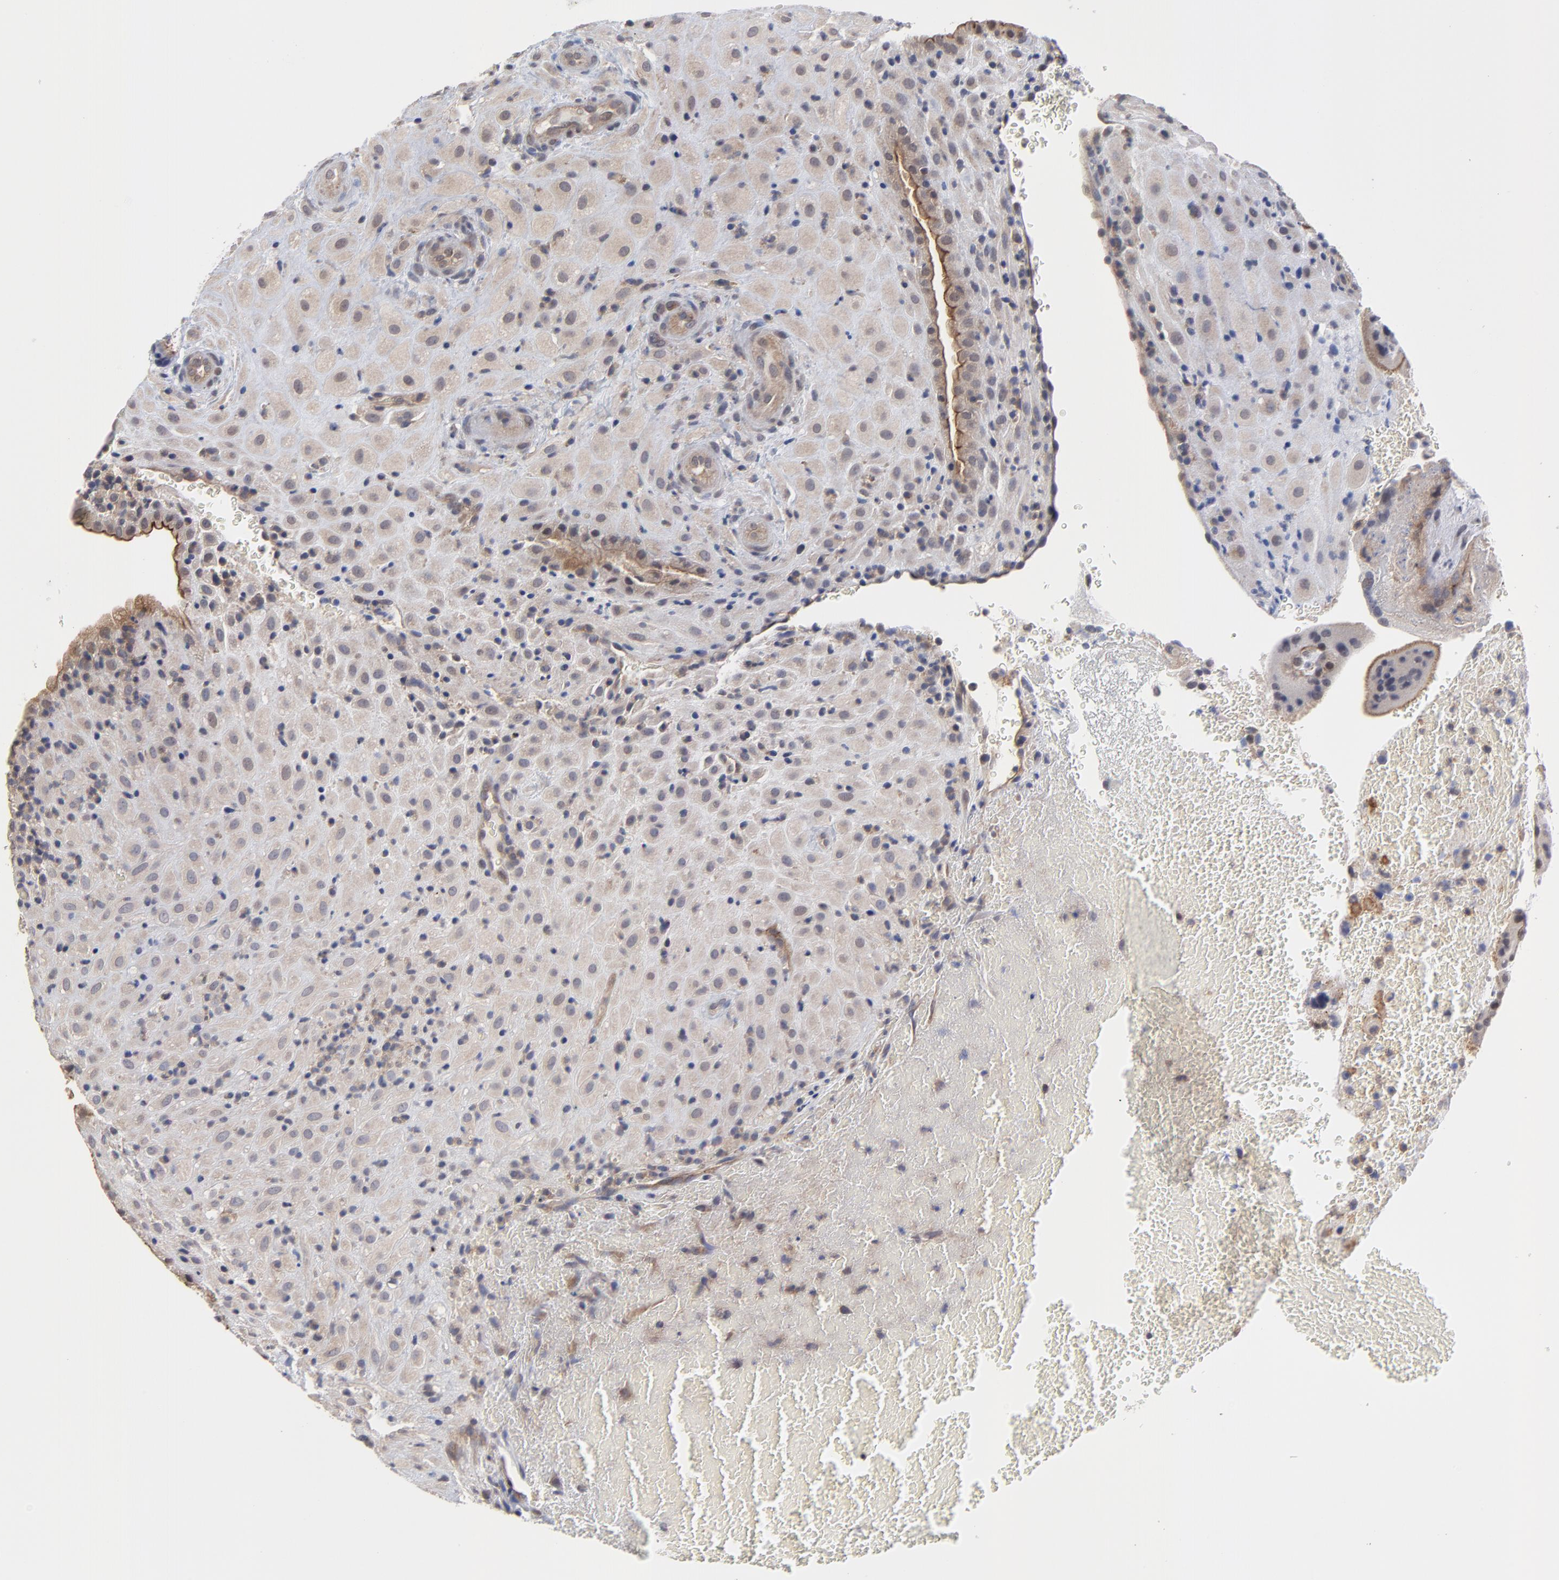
{"staining": {"intensity": "weak", "quantity": ">75%", "location": "cytoplasmic/membranous"}, "tissue": "placenta", "cell_type": "Decidual cells", "image_type": "normal", "snomed": [{"axis": "morphology", "description": "Normal tissue, NOS"}, {"axis": "topography", "description": "Placenta"}], "caption": "Immunohistochemical staining of benign human placenta demonstrates >75% levels of weak cytoplasmic/membranous protein expression in approximately >75% of decidual cells. The protein of interest is stained brown, and the nuclei are stained in blue (DAB IHC with brightfield microscopy, high magnification).", "gene": "ZNF157", "patient": {"sex": "female", "age": 19}}